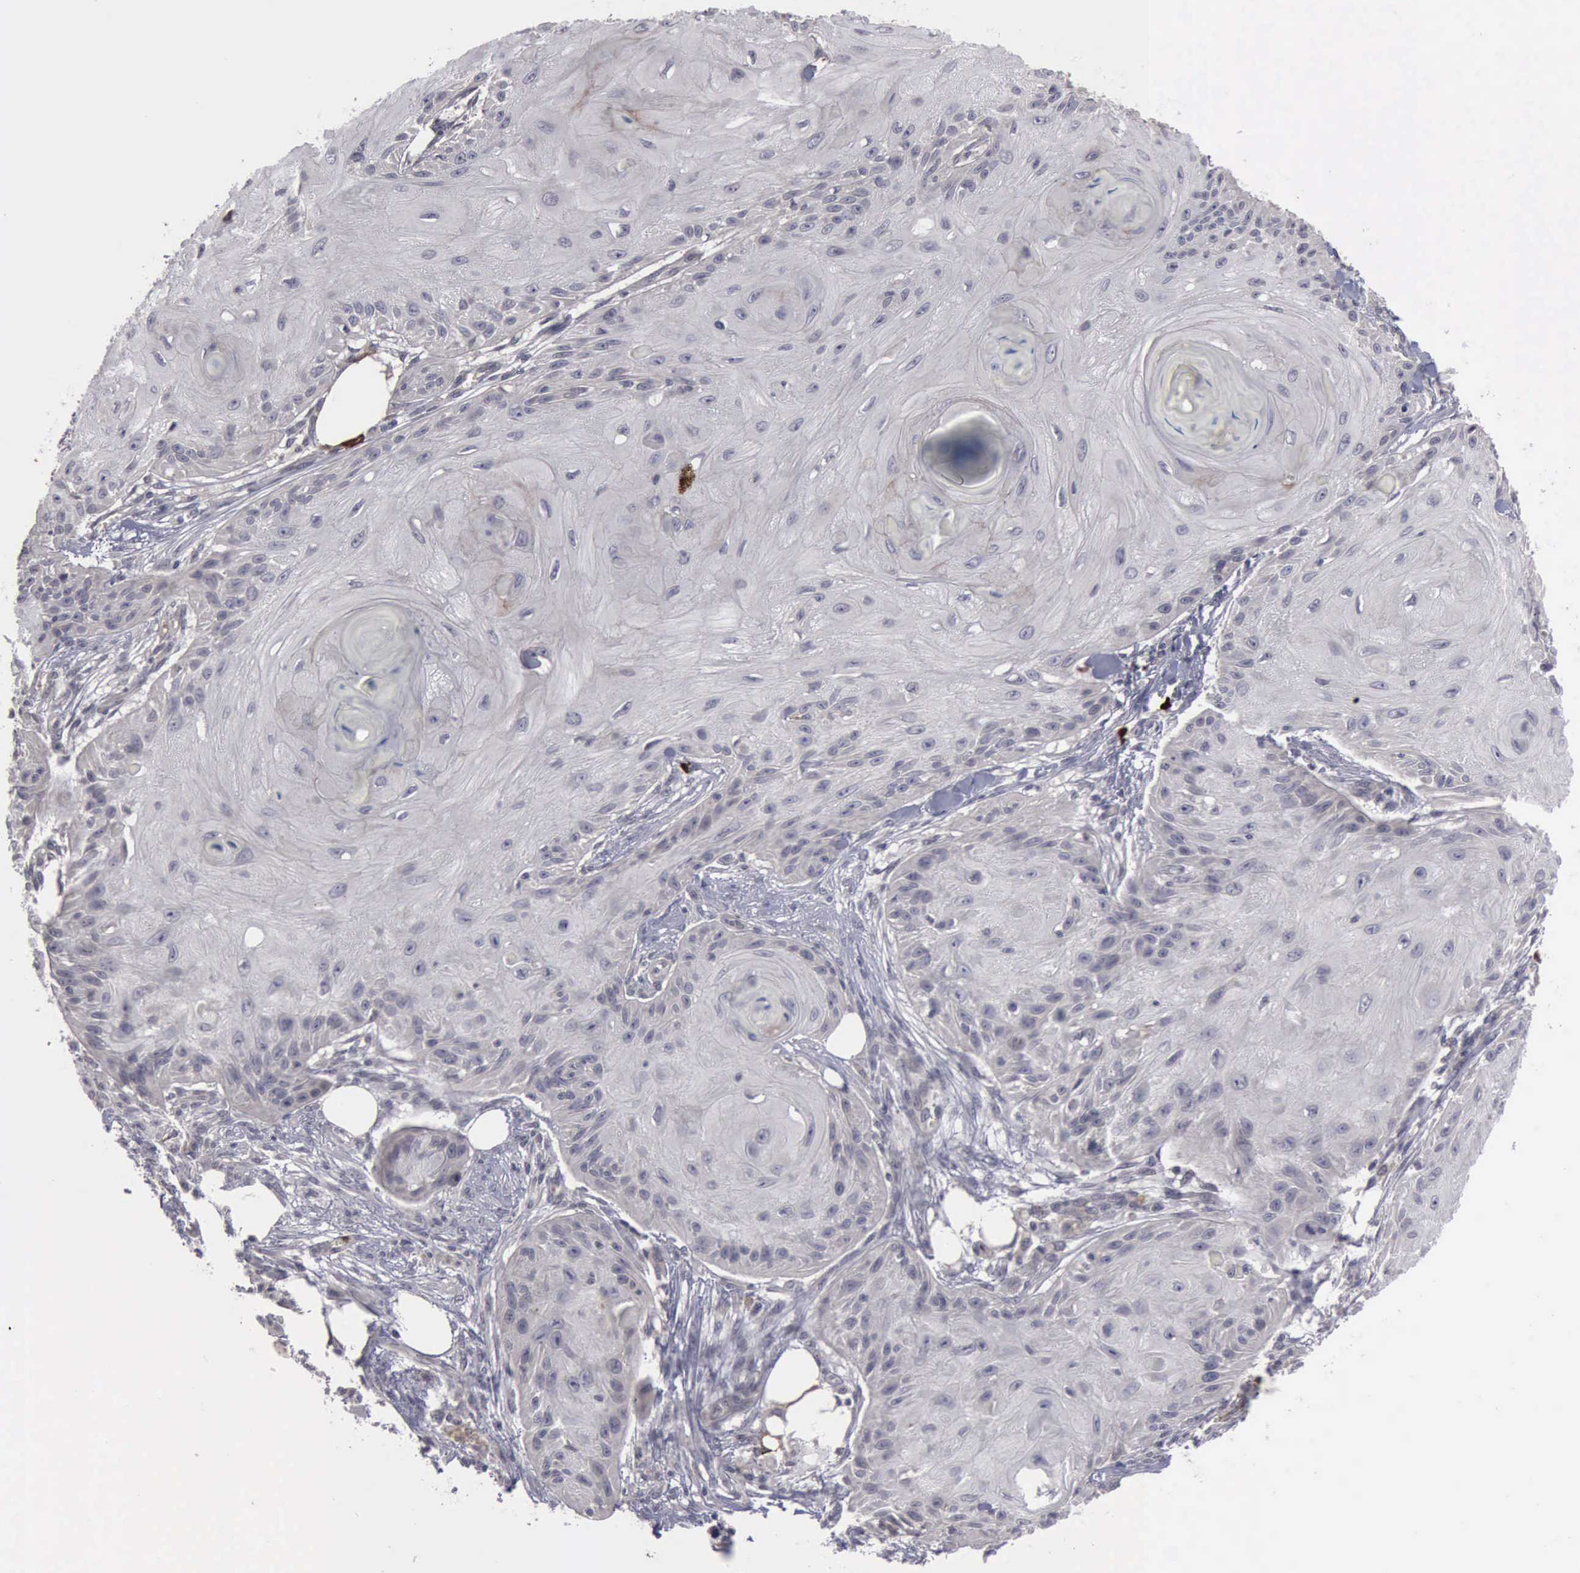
{"staining": {"intensity": "negative", "quantity": "none", "location": "none"}, "tissue": "skin cancer", "cell_type": "Tumor cells", "image_type": "cancer", "snomed": [{"axis": "morphology", "description": "Squamous cell carcinoma, NOS"}, {"axis": "topography", "description": "Skin"}], "caption": "An image of skin squamous cell carcinoma stained for a protein shows no brown staining in tumor cells.", "gene": "MMP9", "patient": {"sex": "female", "age": 88}}